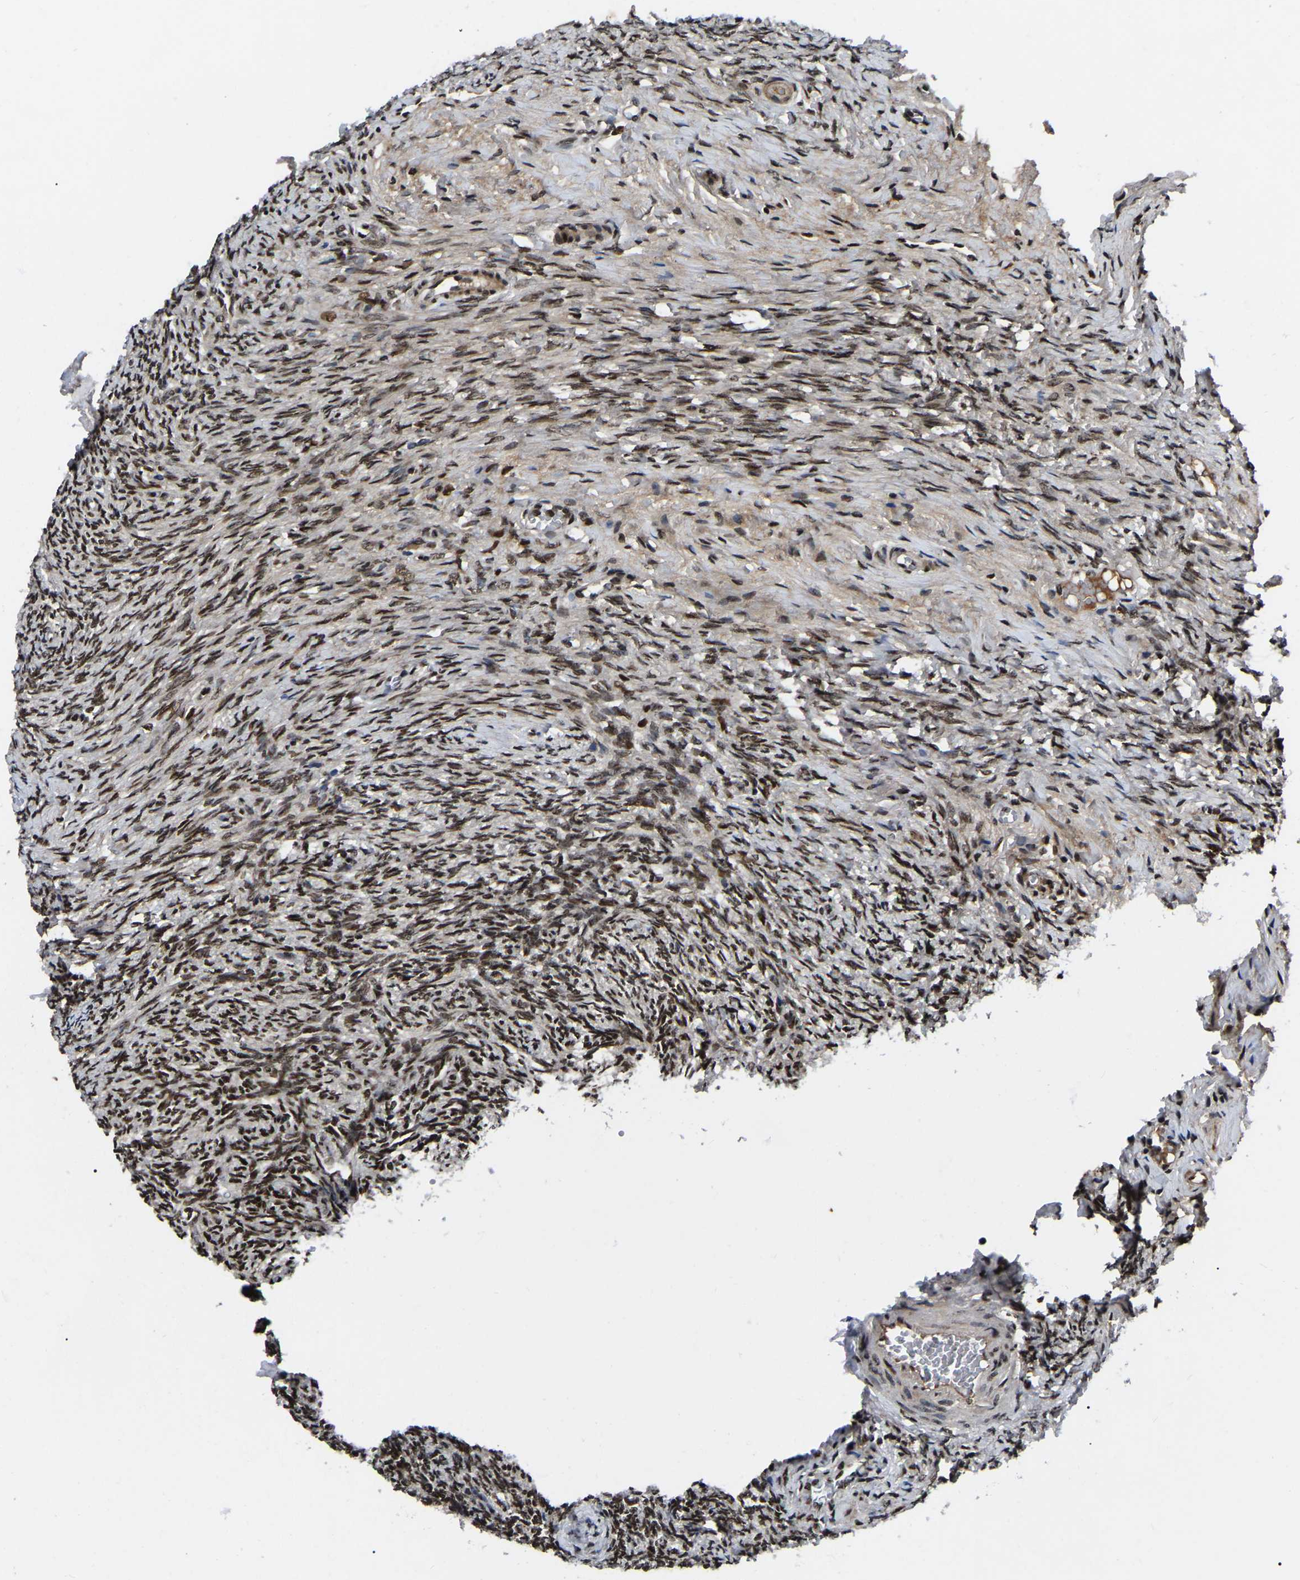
{"staining": {"intensity": "moderate", "quantity": ">75%", "location": "cytoplasmic/membranous,nuclear"}, "tissue": "ovary", "cell_type": "Follicle cells", "image_type": "normal", "snomed": [{"axis": "morphology", "description": "Normal tissue, NOS"}, {"axis": "topography", "description": "Ovary"}], "caption": "Immunohistochemical staining of benign human ovary displays moderate cytoplasmic/membranous,nuclear protein staining in approximately >75% of follicle cells. (DAB IHC with brightfield microscopy, high magnification).", "gene": "TRIM35", "patient": {"sex": "female", "age": 41}}